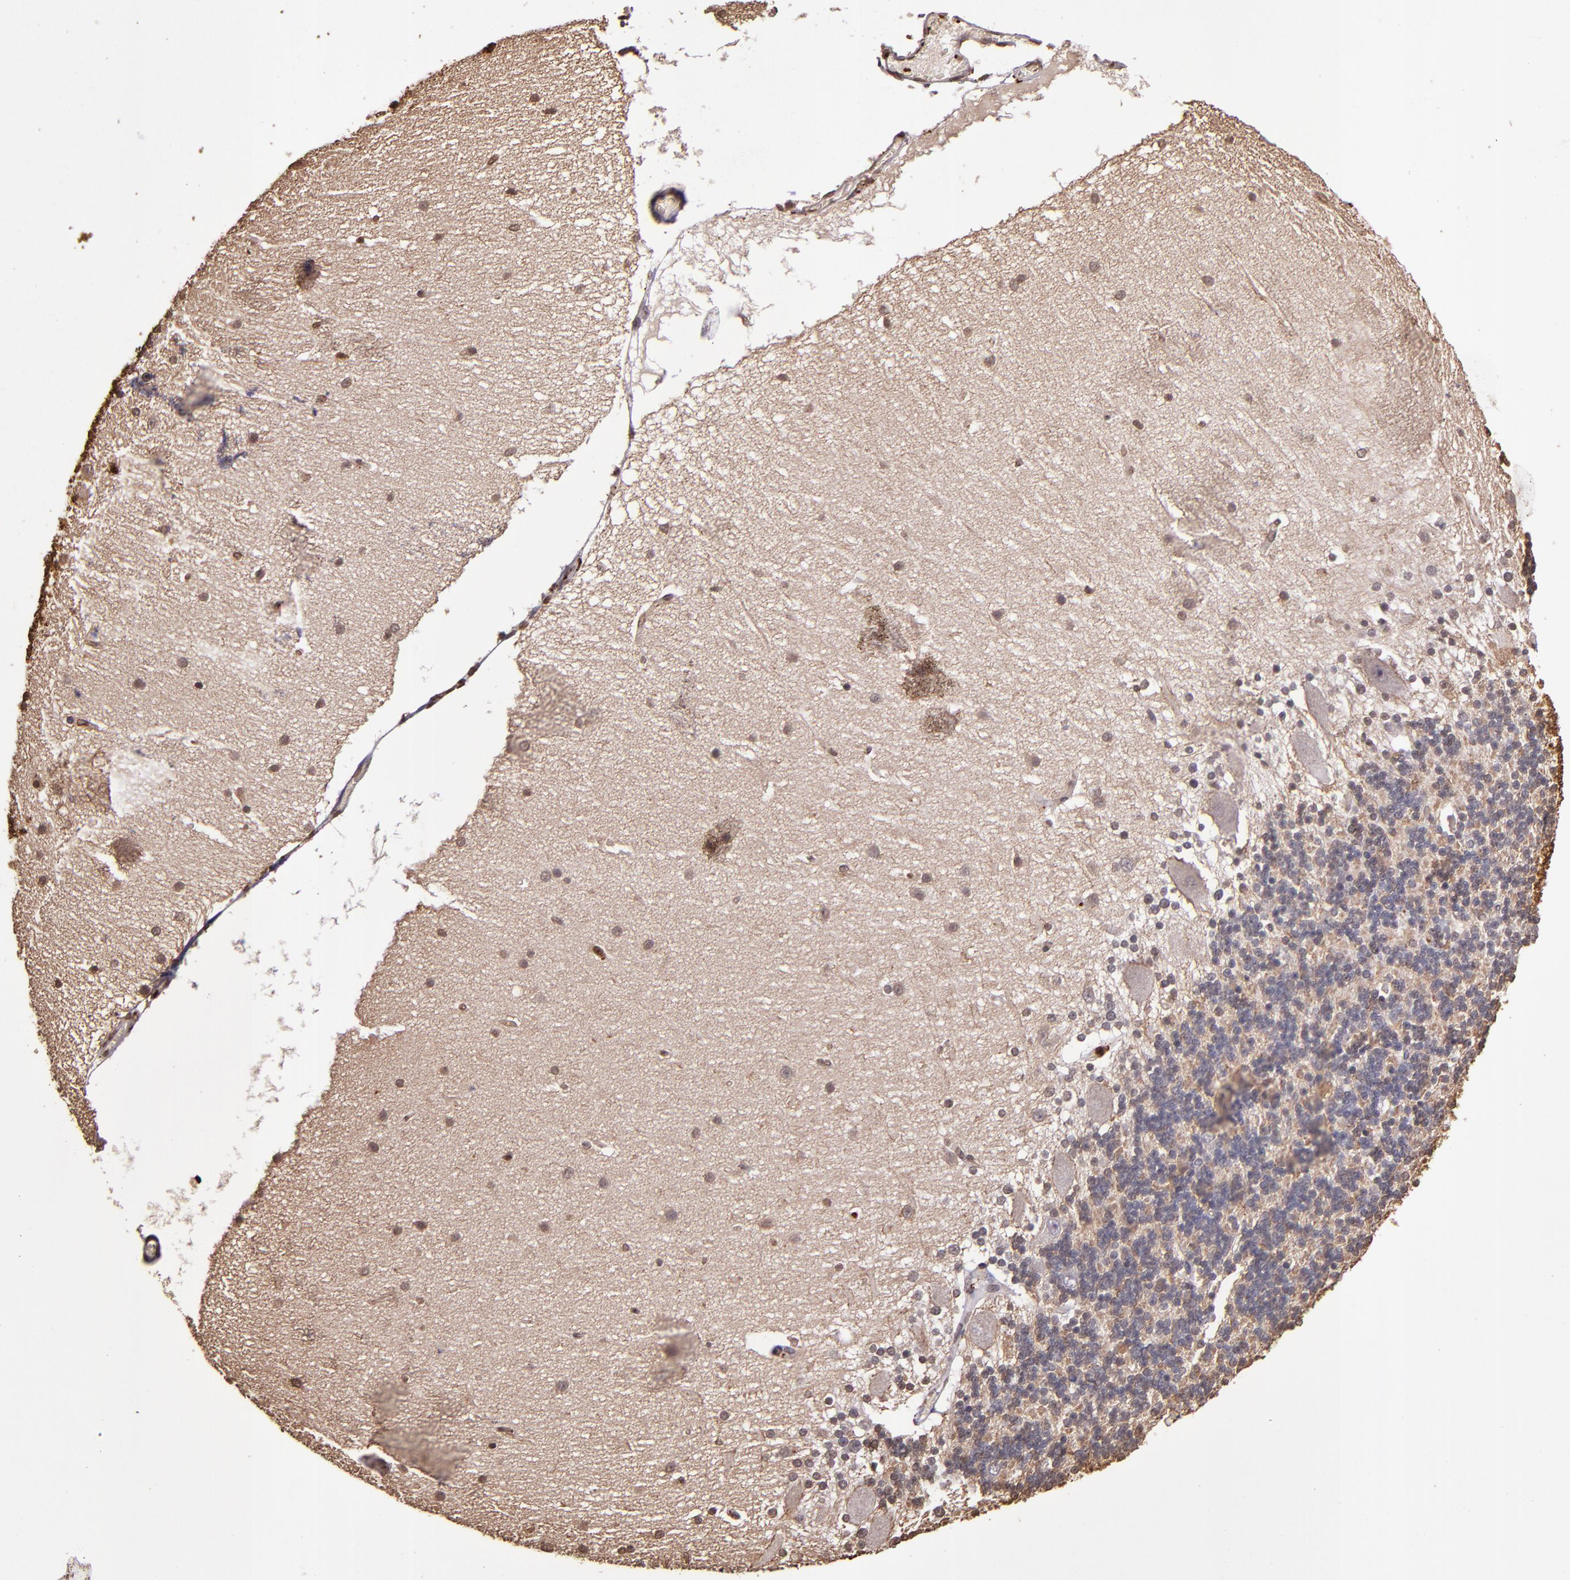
{"staining": {"intensity": "negative", "quantity": "none", "location": "none"}, "tissue": "cerebellum", "cell_type": "Cells in granular layer", "image_type": "normal", "snomed": [{"axis": "morphology", "description": "Normal tissue, NOS"}, {"axis": "topography", "description": "Cerebellum"}], "caption": "IHC photomicrograph of benign cerebellum: human cerebellum stained with DAB demonstrates no significant protein positivity in cells in granular layer.", "gene": "SLC2A3", "patient": {"sex": "female", "age": 54}}